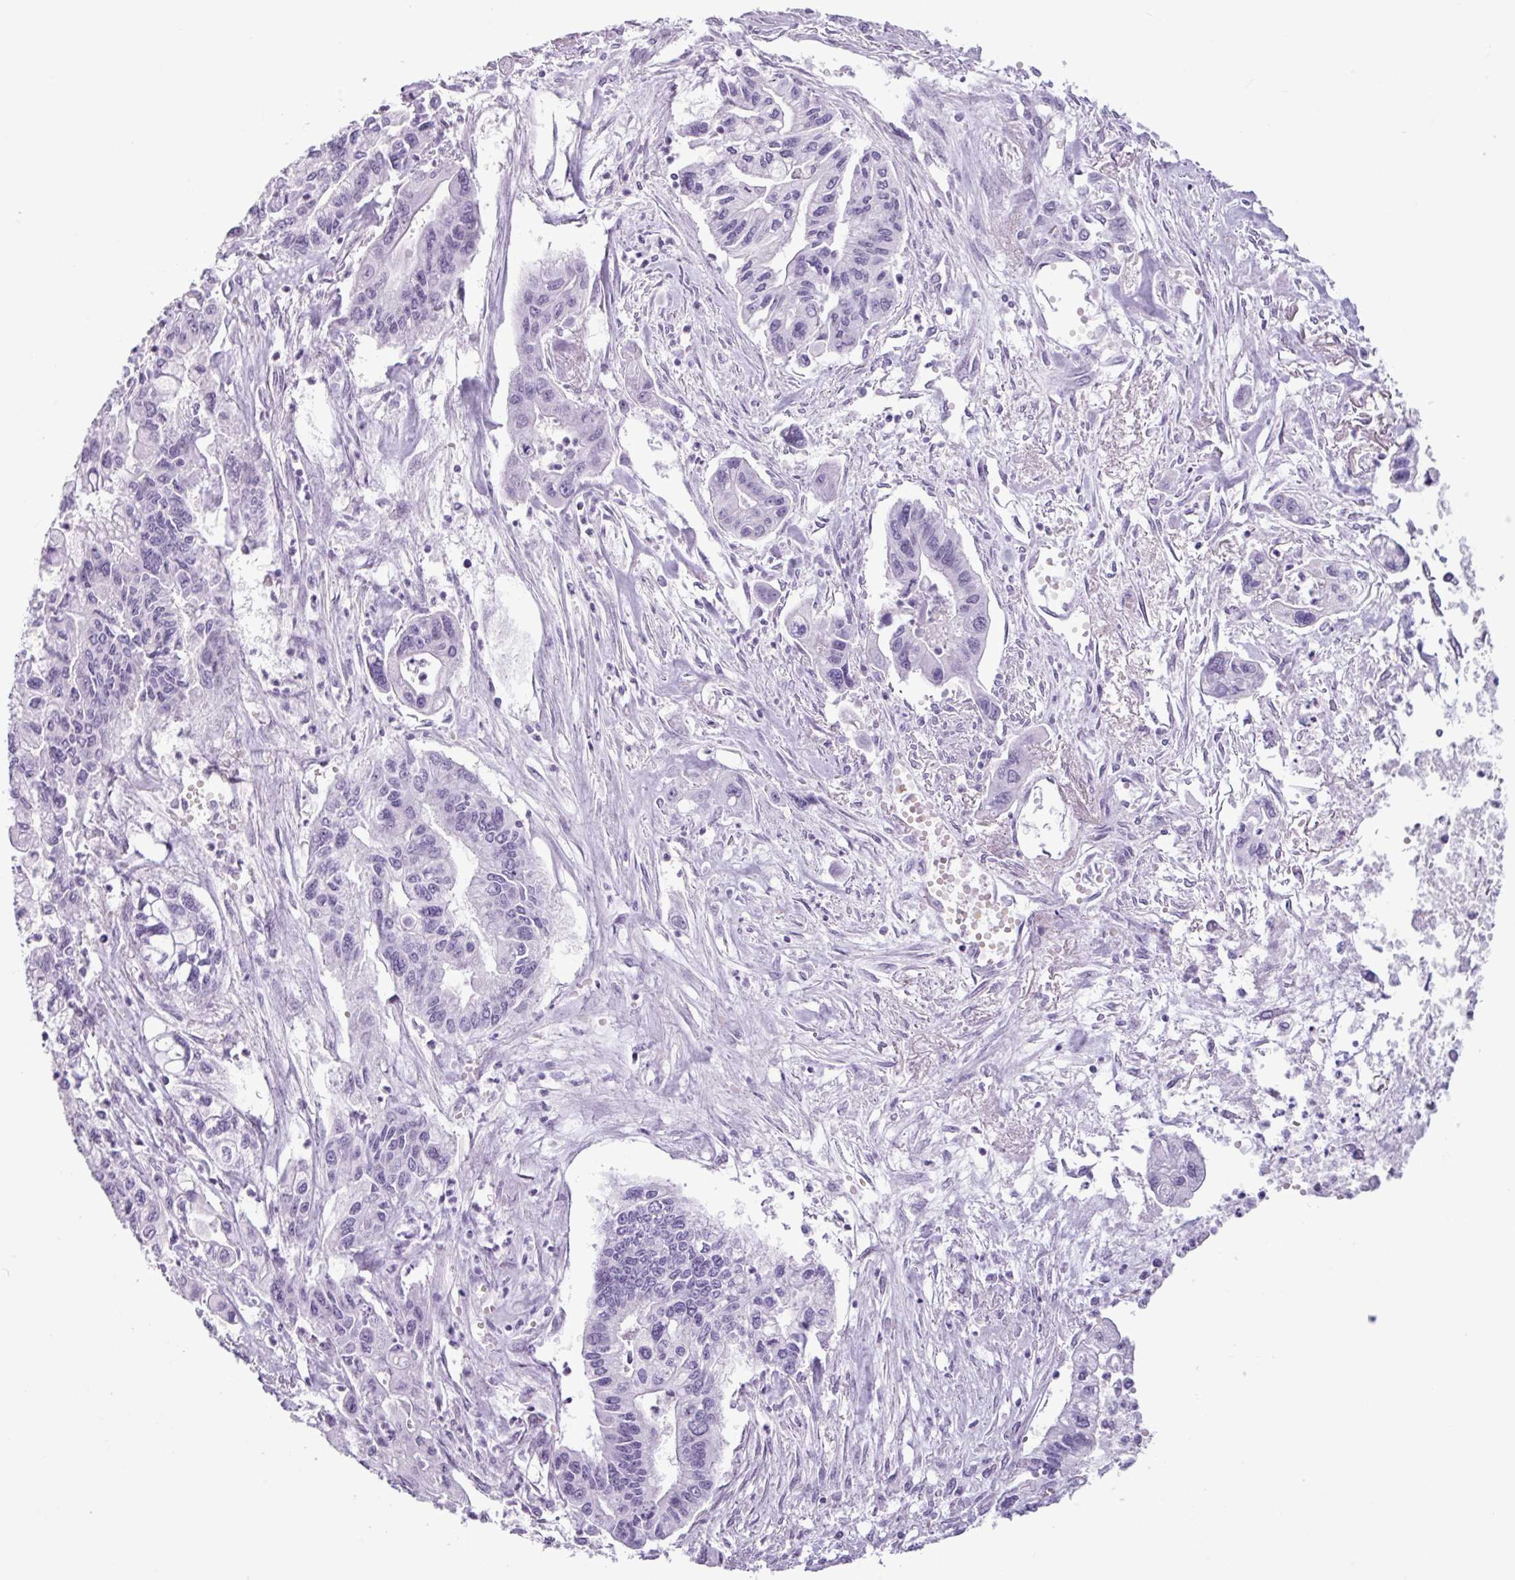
{"staining": {"intensity": "negative", "quantity": "none", "location": "none"}, "tissue": "pancreatic cancer", "cell_type": "Tumor cells", "image_type": "cancer", "snomed": [{"axis": "morphology", "description": "Adenocarcinoma, NOS"}, {"axis": "topography", "description": "Pancreas"}], "caption": "Immunohistochemistry histopathology image of neoplastic tissue: pancreatic cancer stained with DAB (3,3'-diaminobenzidine) shows no significant protein staining in tumor cells.", "gene": "SCT", "patient": {"sex": "male", "age": 62}}